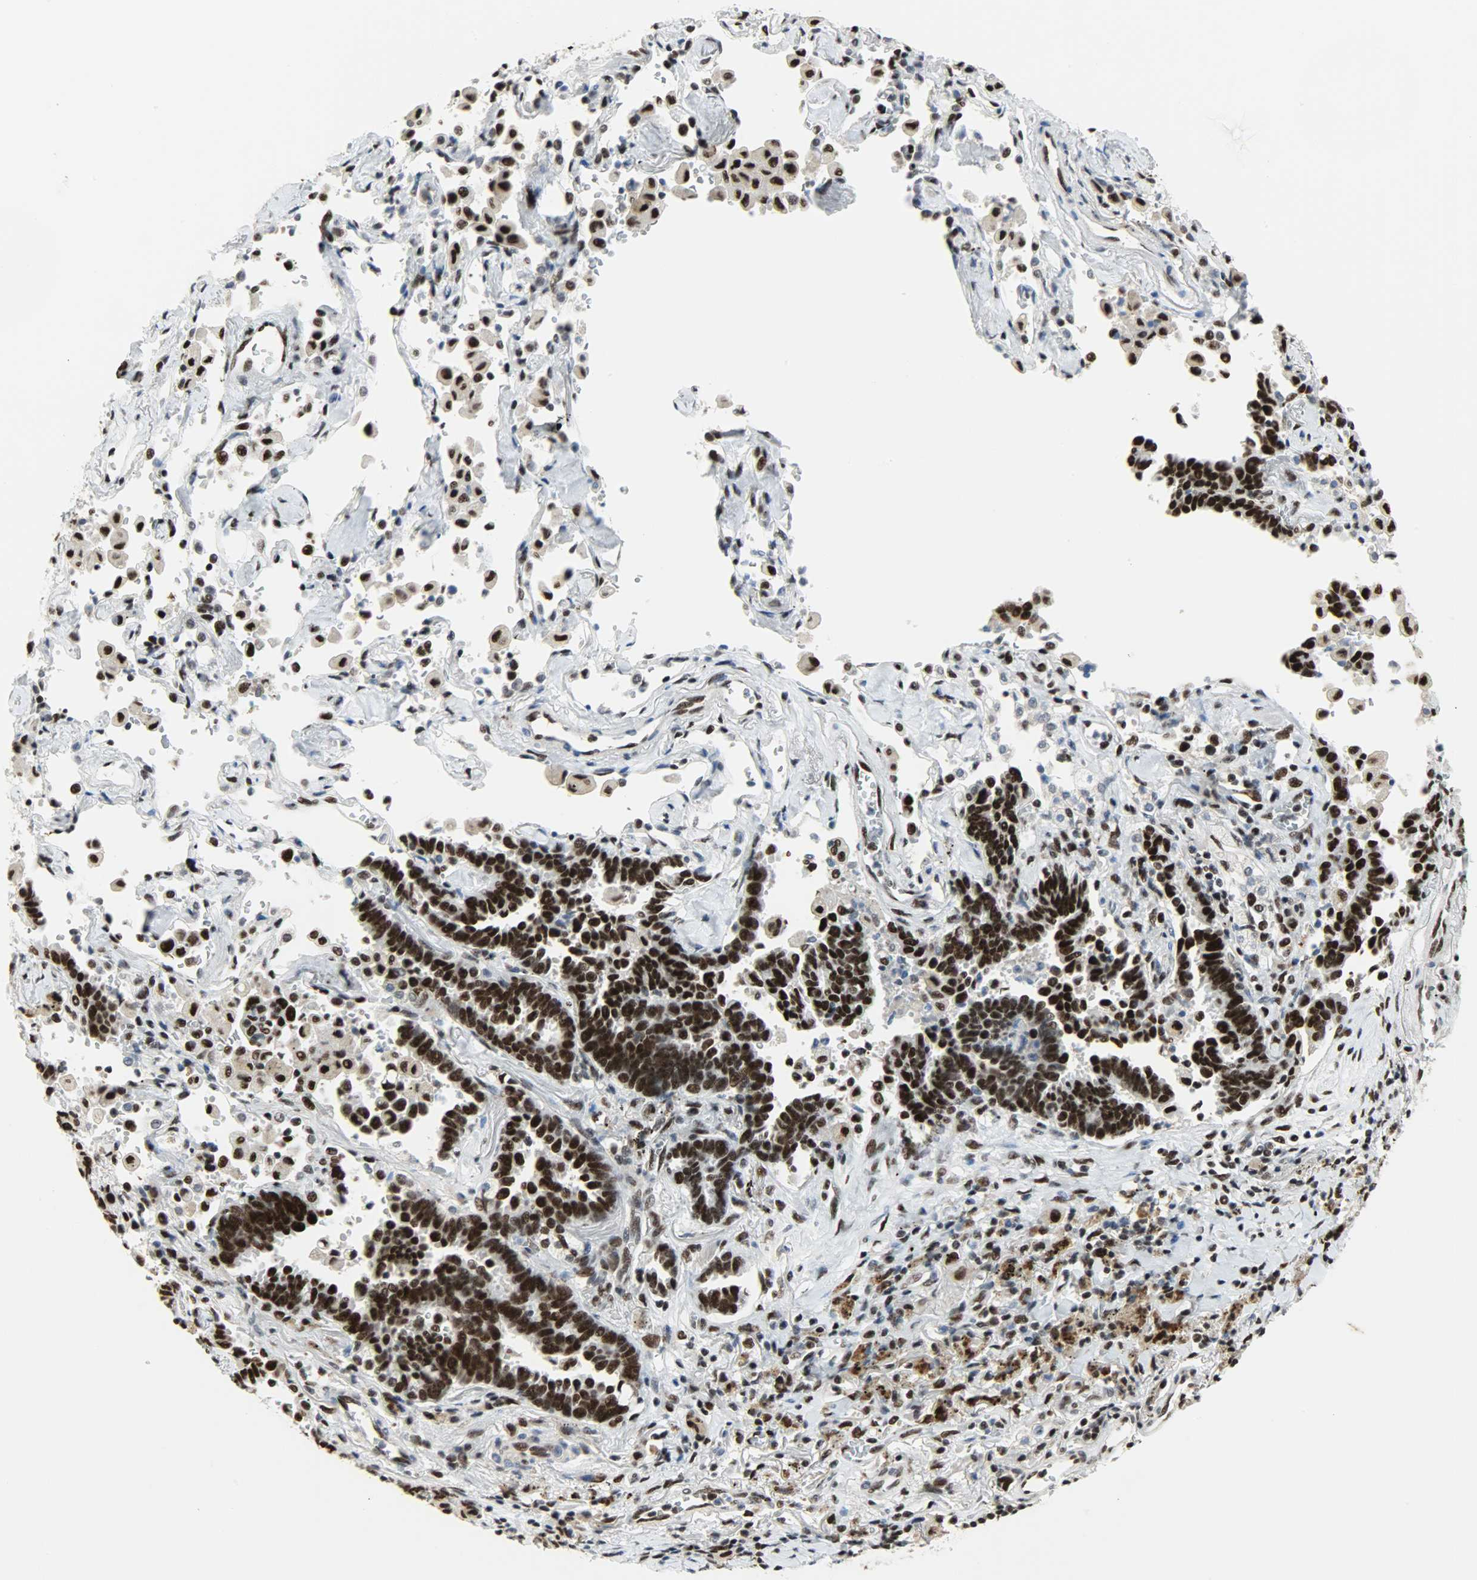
{"staining": {"intensity": "strong", "quantity": ">75%", "location": "nuclear"}, "tissue": "lung cancer", "cell_type": "Tumor cells", "image_type": "cancer", "snomed": [{"axis": "morphology", "description": "Adenocarcinoma, NOS"}, {"axis": "topography", "description": "Lung"}], "caption": "Immunohistochemical staining of human adenocarcinoma (lung) displays strong nuclear protein staining in about >75% of tumor cells.", "gene": "SSB", "patient": {"sex": "female", "age": 64}}